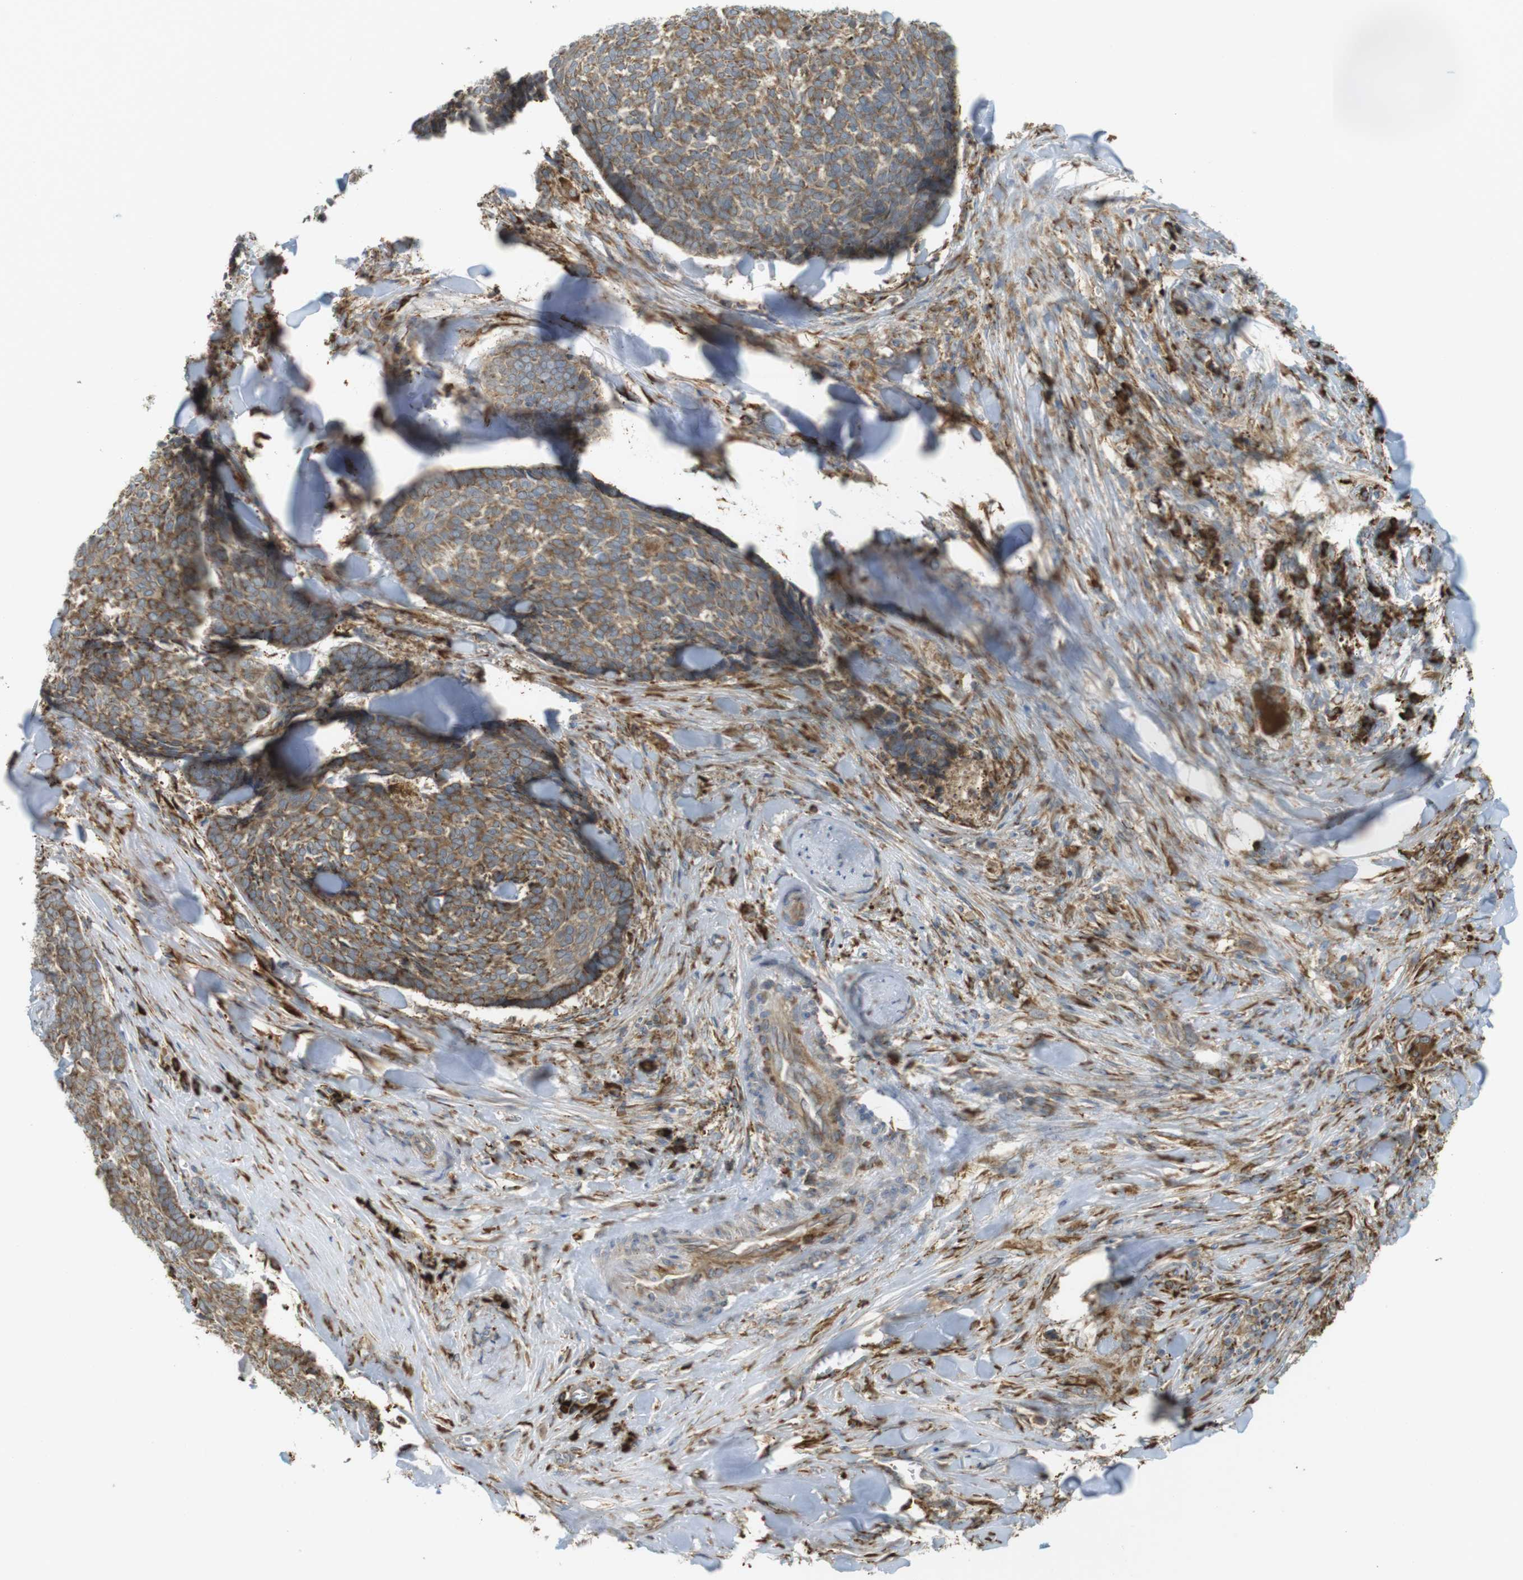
{"staining": {"intensity": "weak", "quantity": ">75%", "location": "cytoplasmic/membranous"}, "tissue": "skin cancer", "cell_type": "Tumor cells", "image_type": "cancer", "snomed": [{"axis": "morphology", "description": "Basal cell carcinoma"}, {"axis": "topography", "description": "Skin"}], "caption": "Brown immunohistochemical staining in skin cancer shows weak cytoplasmic/membranous expression in approximately >75% of tumor cells.", "gene": "MBOAT2", "patient": {"sex": "male", "age": 84}}